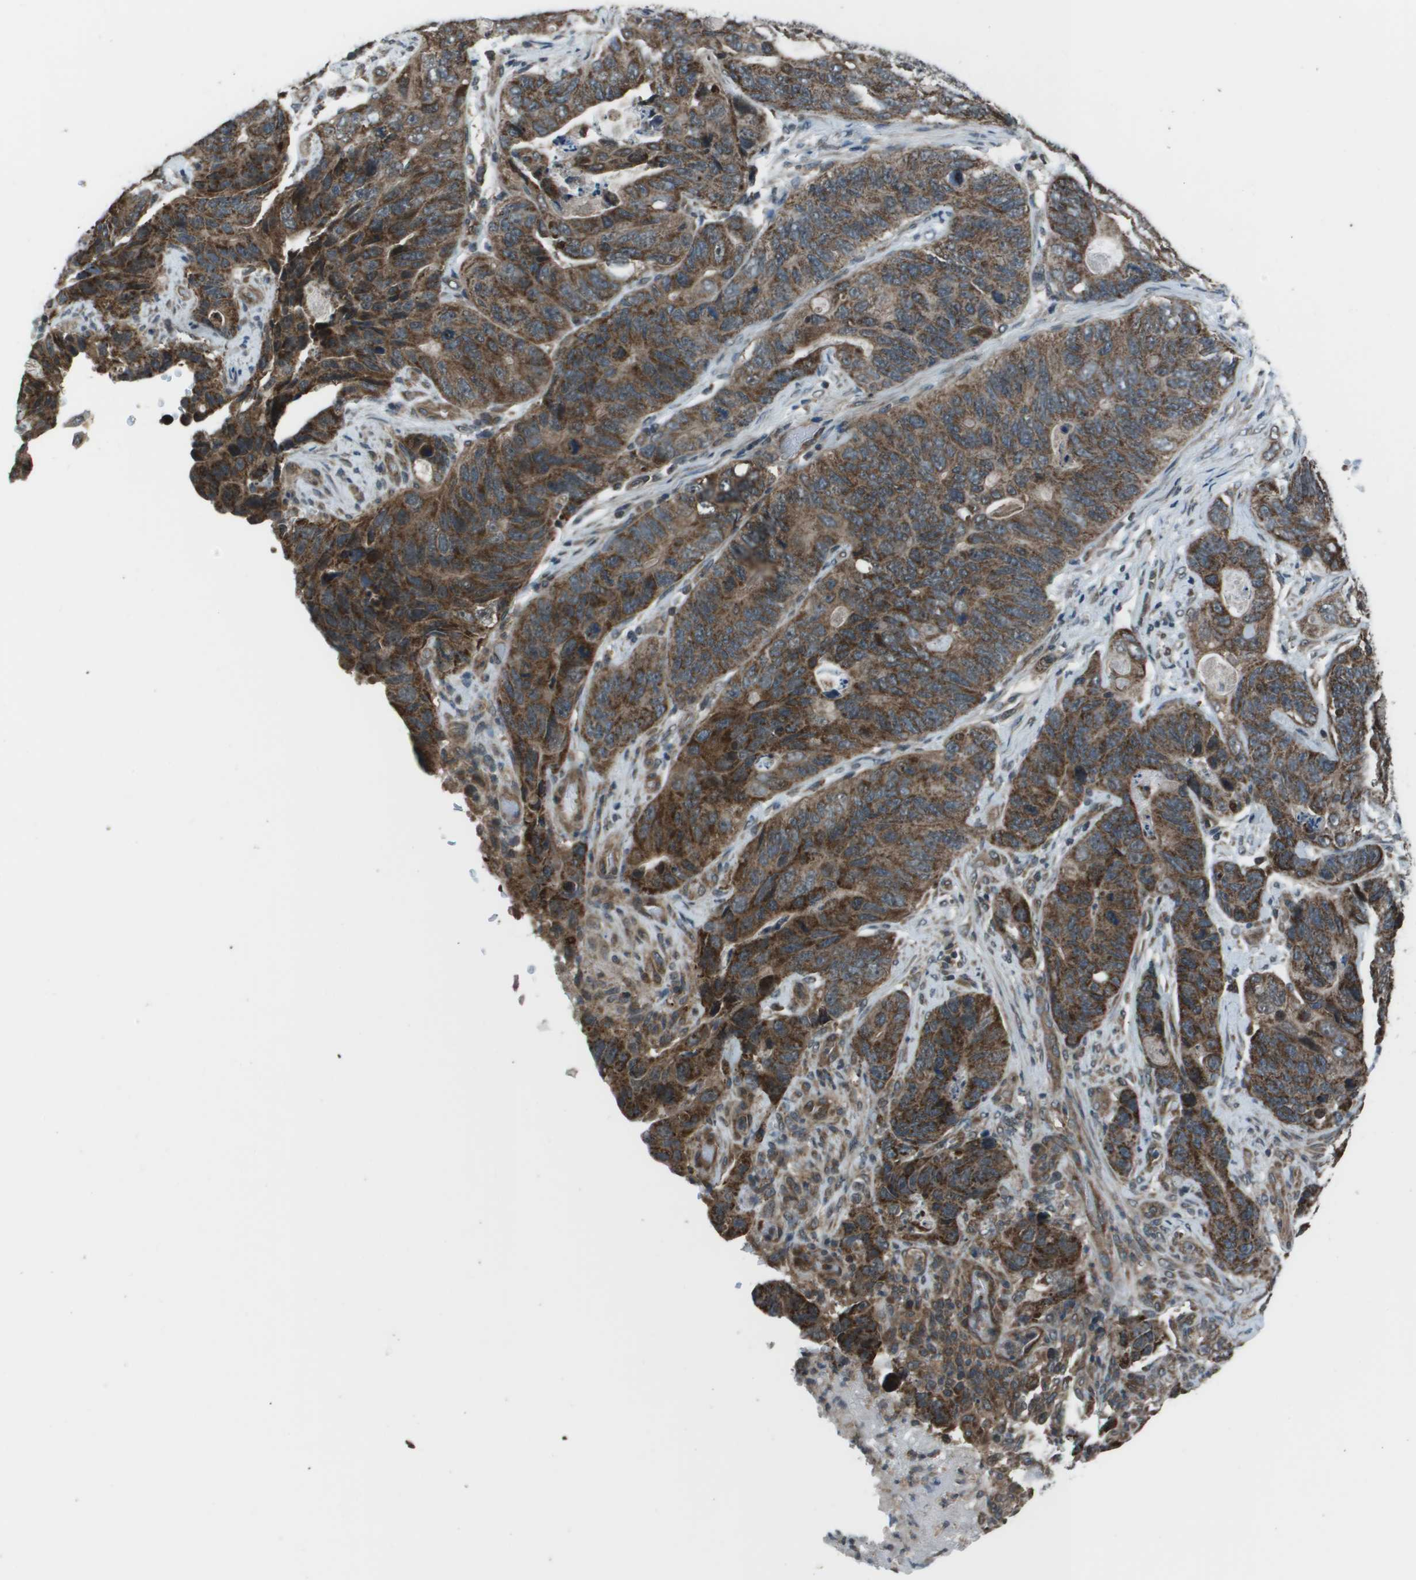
{"staining": {"intensity": "strong", "quantity": ">75%", "location": "cytoplasmic/membranous"}, "tissue": "stomach cancer", "cell_type": "Tumor cells", "image_type": "cancer", "snomed": [{"axis": "morphology", "description": "Adenocarcinoma, NOS"}, {"axis": "topography", "description": "Stomach"}], "caption": "Strong cytoplasmic/membranous positivity is appreciated in about >75% of tumor cells in adenocarcinoma (stomach). (IHC, brightfield microscopy, high magnification).", "gene": "PPFIA1", "patient": {"sex": "female", "age": 89}}